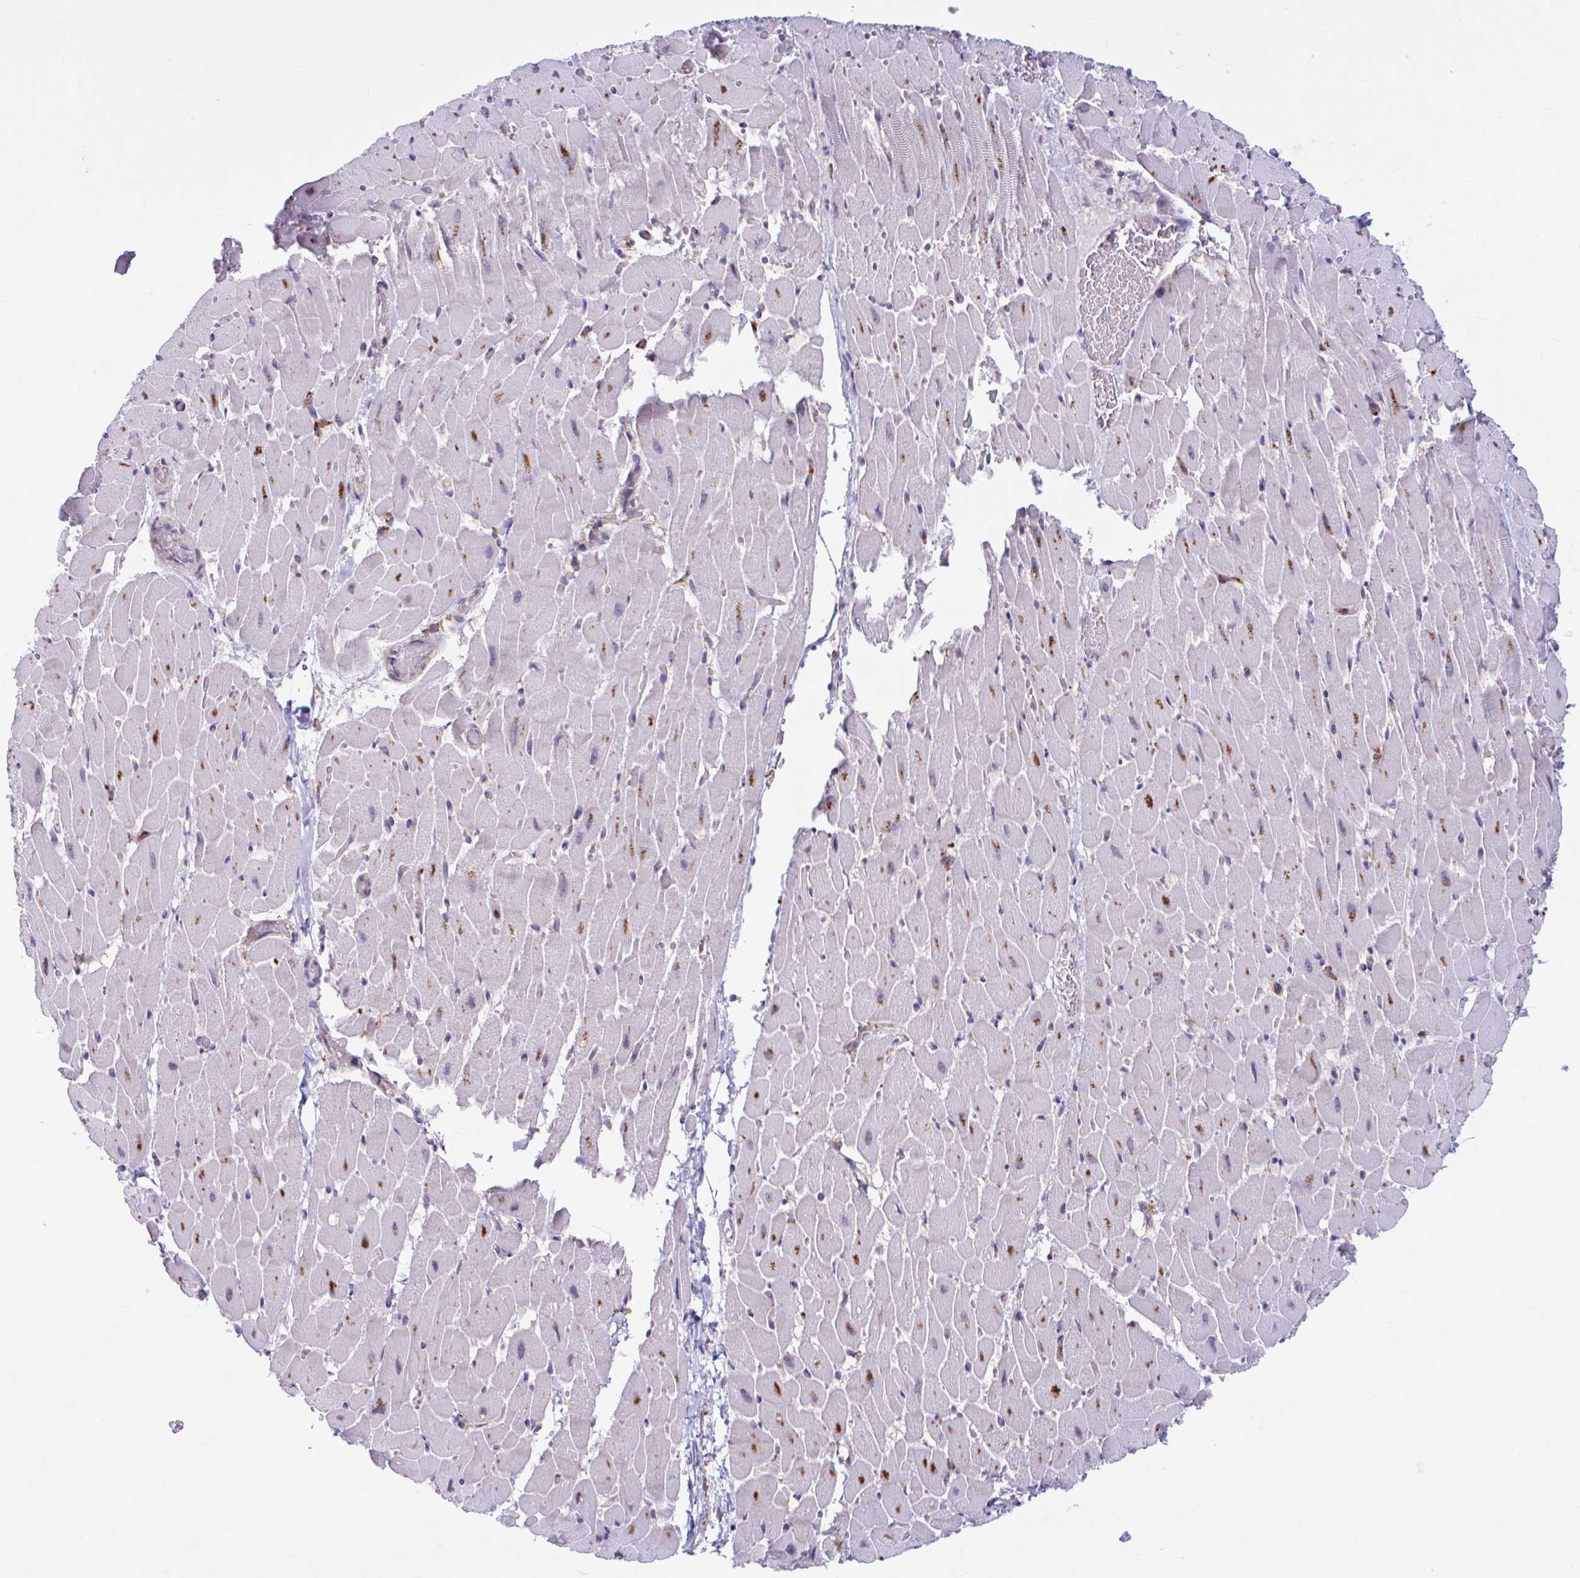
{"staining": {"intensity": "moderate", "quantity": "25%-75%", "location": "cytoplasmic/membranous"}, "tissue": "heart muscle", "cell_type": "Cardiomyocytes", "image_type": "normal", "snomed": [{"axis": "morphology", "description": "Normal tissue, NOS"}, {"axis": "topography", "description": "Heart"}], "caption": "Immunohistochemistry (IHC) micrograph of benign human heart muscle stained for a protein (brown), which displays medium levels of moderate cytoplasmic/membranous positivity in about 25%-75% of cardiomyocytes.", "gene": "ADAT3", "patient": {"sex": "male", "age": 37}}